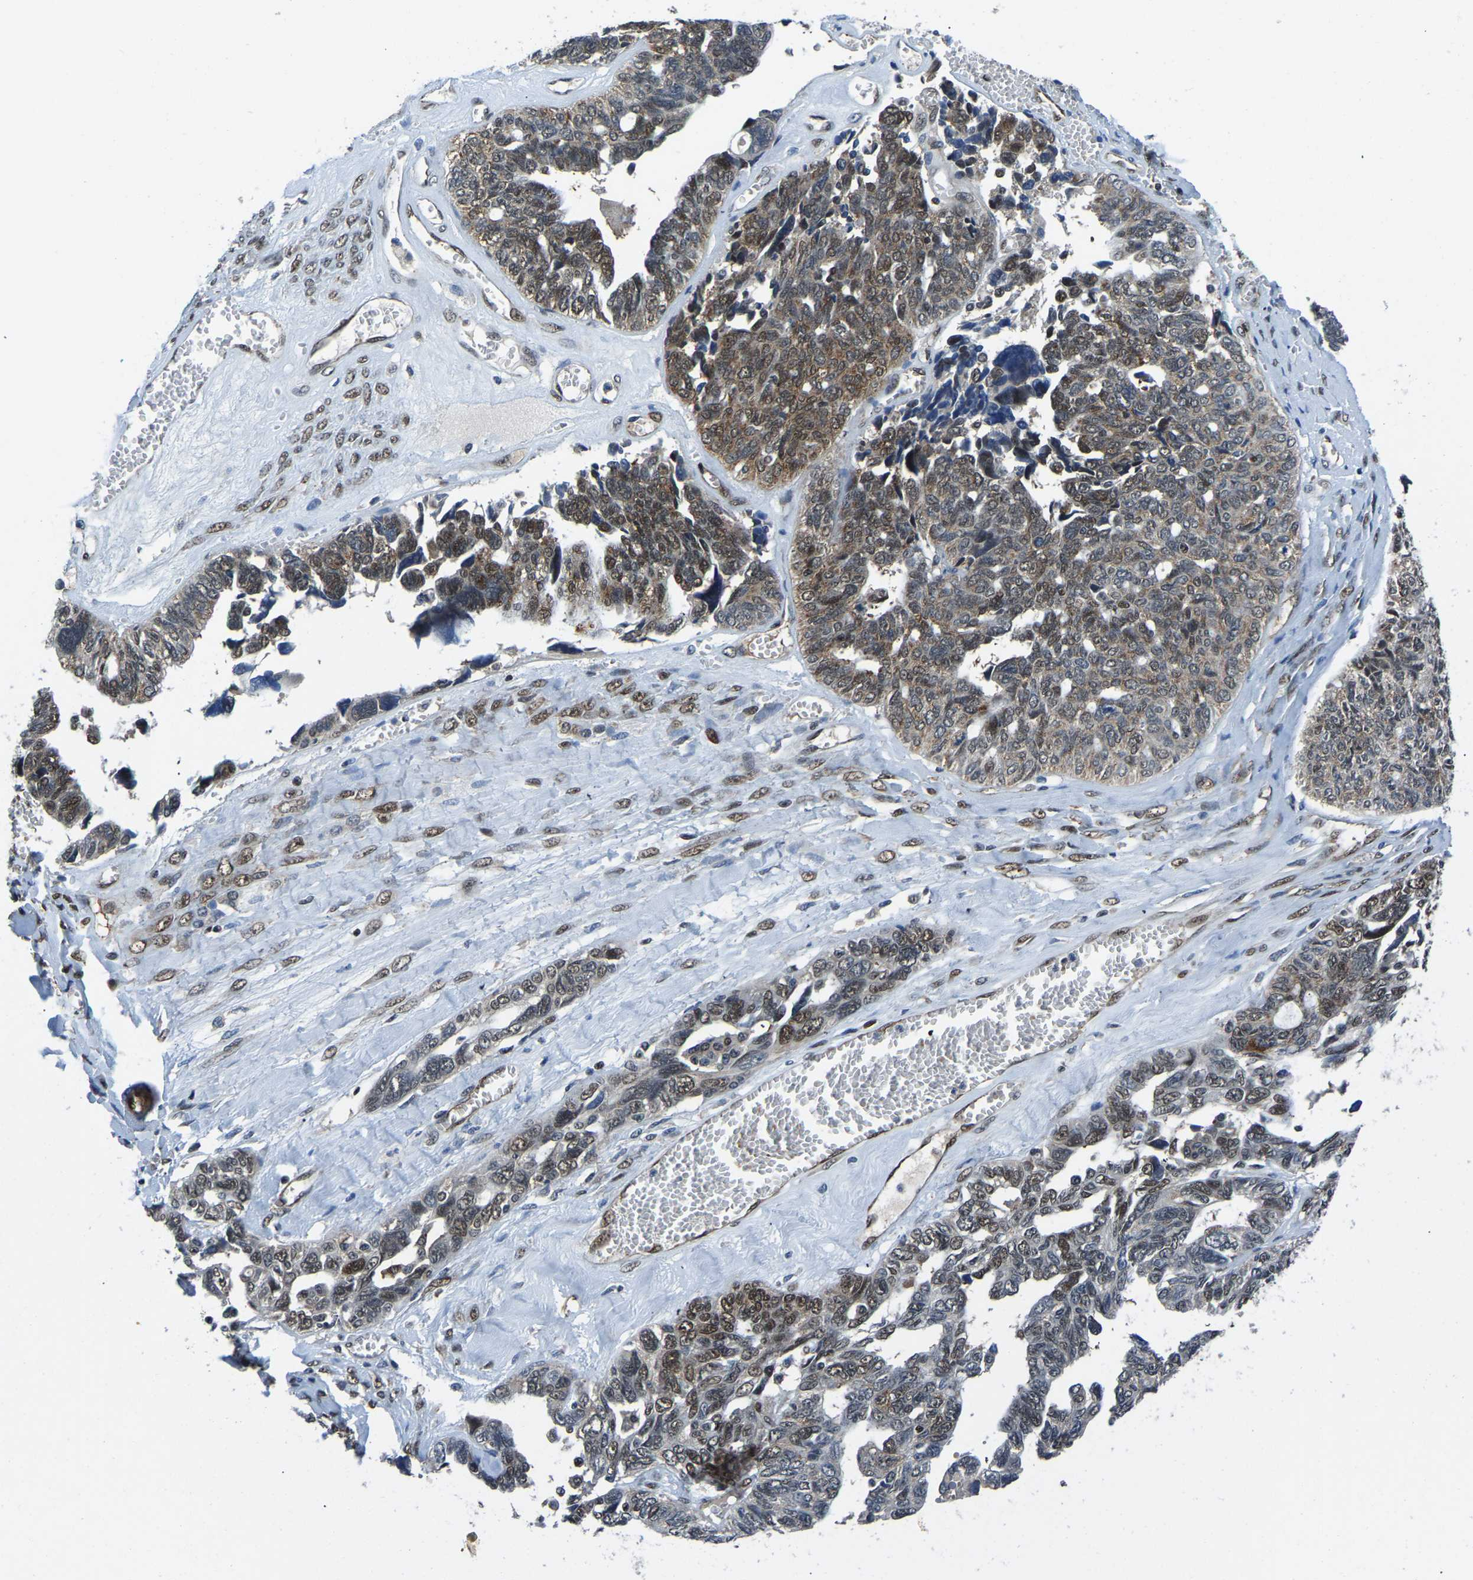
{"staining": {"intensity": "moderate", "quantity": ">75%", "location": "cytoplasmic/membranous,nuclear"}, "tissue": "ovarian cancer", "cell_type": "Tumor cells", "image_type": "cancer", "snomed": [{"axis": "morphology", "description": "Cystadenocarcinoma, serous, NOS"}, {"axis": "topography", "description": "Ovary"}], "caption": "A high-resolution photomicrograph shows immunohistochemistry (IHC) staining of ovarian cancer (serous cystadenocarcinoma), which demonstrates moderate cytoplasmic/membranous and nuclear positivity in about >75% of tumor cells.", "gene": "DFFA", "patient": {"sex": "female", "age": 79}}